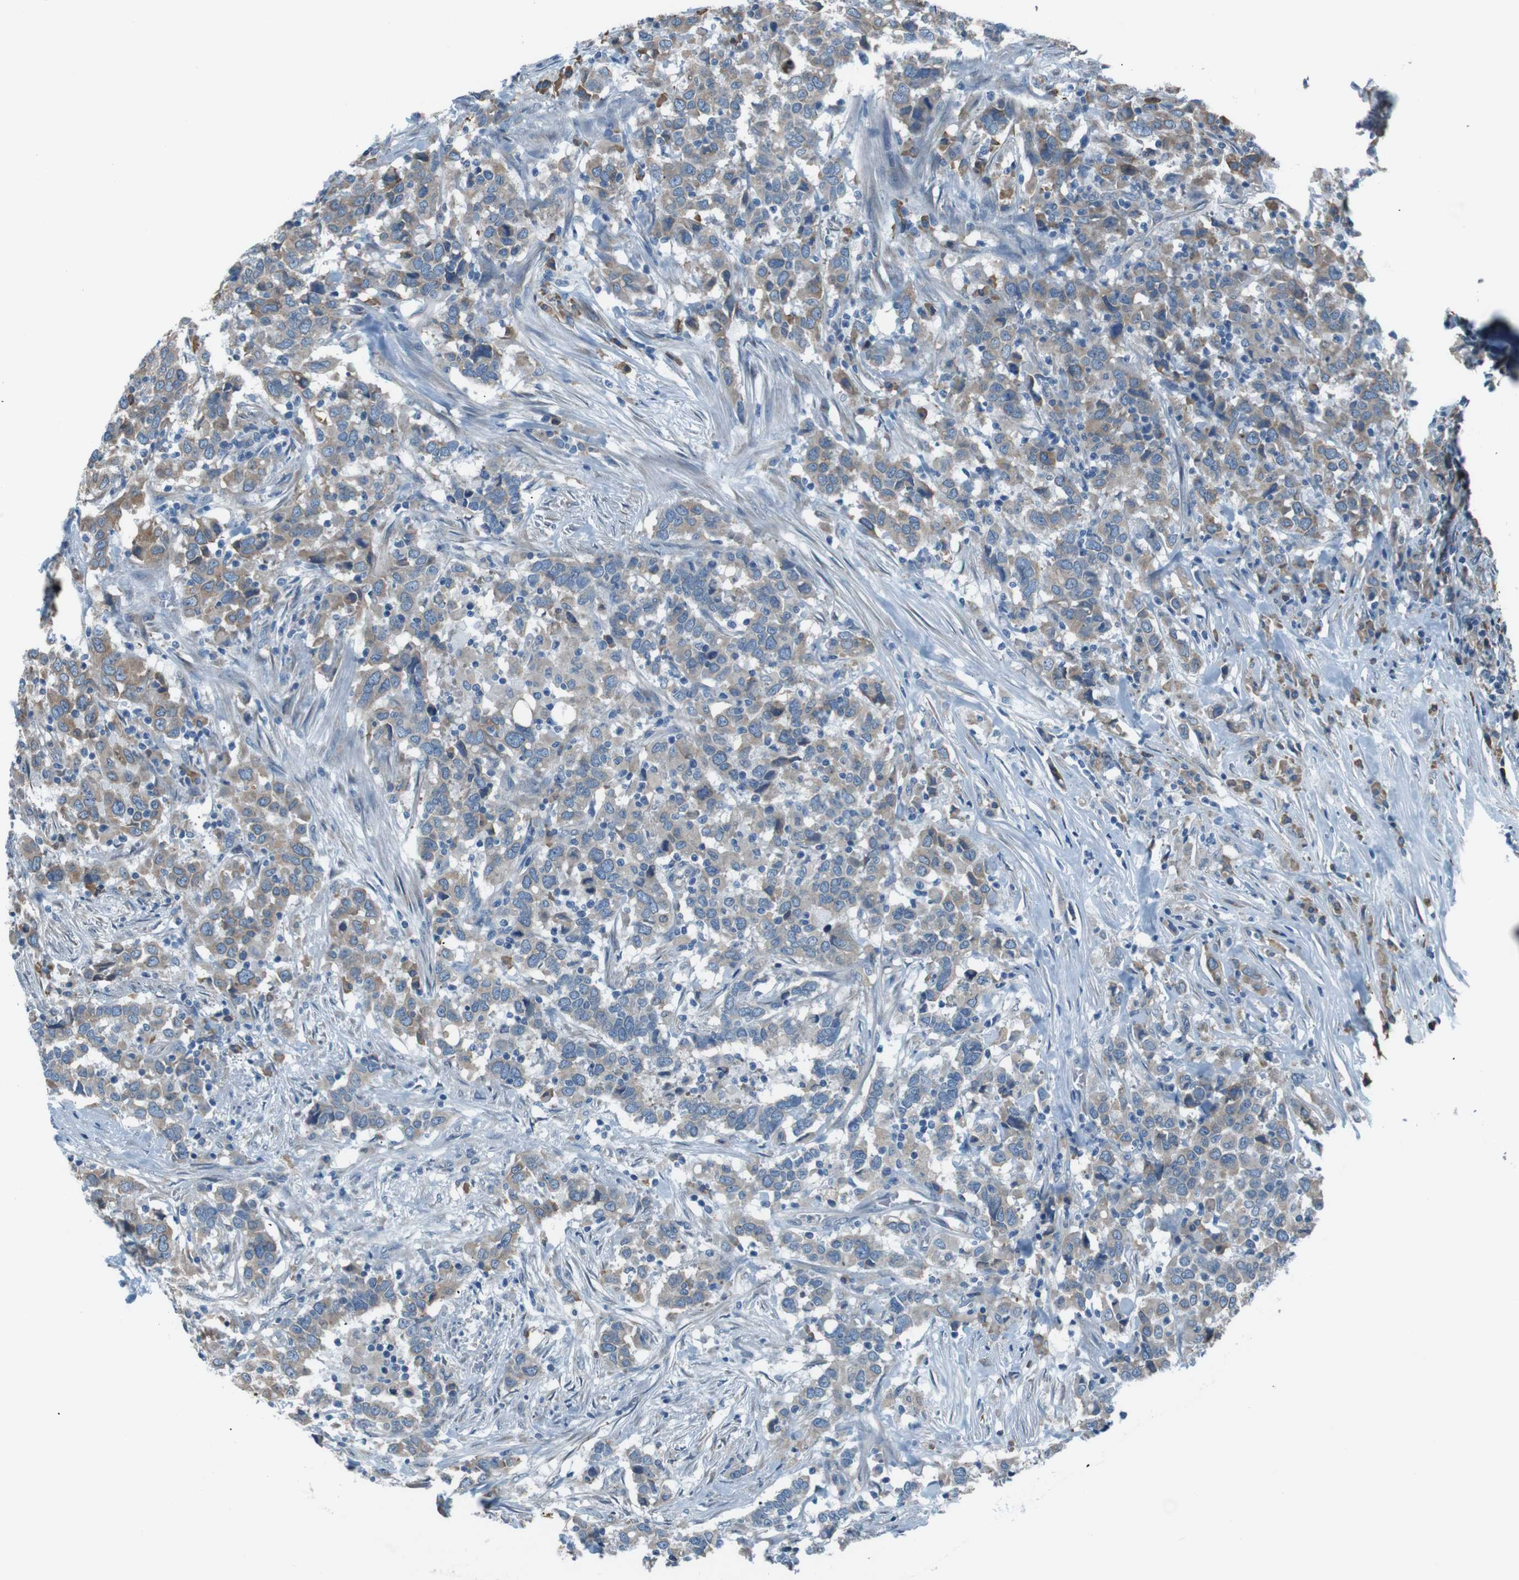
{"staining": {"intensity": "moderate", "quantity": ">75%", "location": "cytoplasmic/membranous"}, "tissue": "urothelial cancer", "cell_type": "Tumor cells", "image_type": "cancer", "snomed": [{"axis": "morphology", "description": "Urothelial carcinoma, High grade"}, {"axis": "topography", "description": "Urinary bladder"}], "caption": "A photomicrograph of urothelial carcinoma (high-grade) stained for a protein demonstrates moderate cytoplasmic/membranous brown staining in tumor cells.", "gene": "SIGMAR1", "patient": {"sex": "male", "age": 61}}